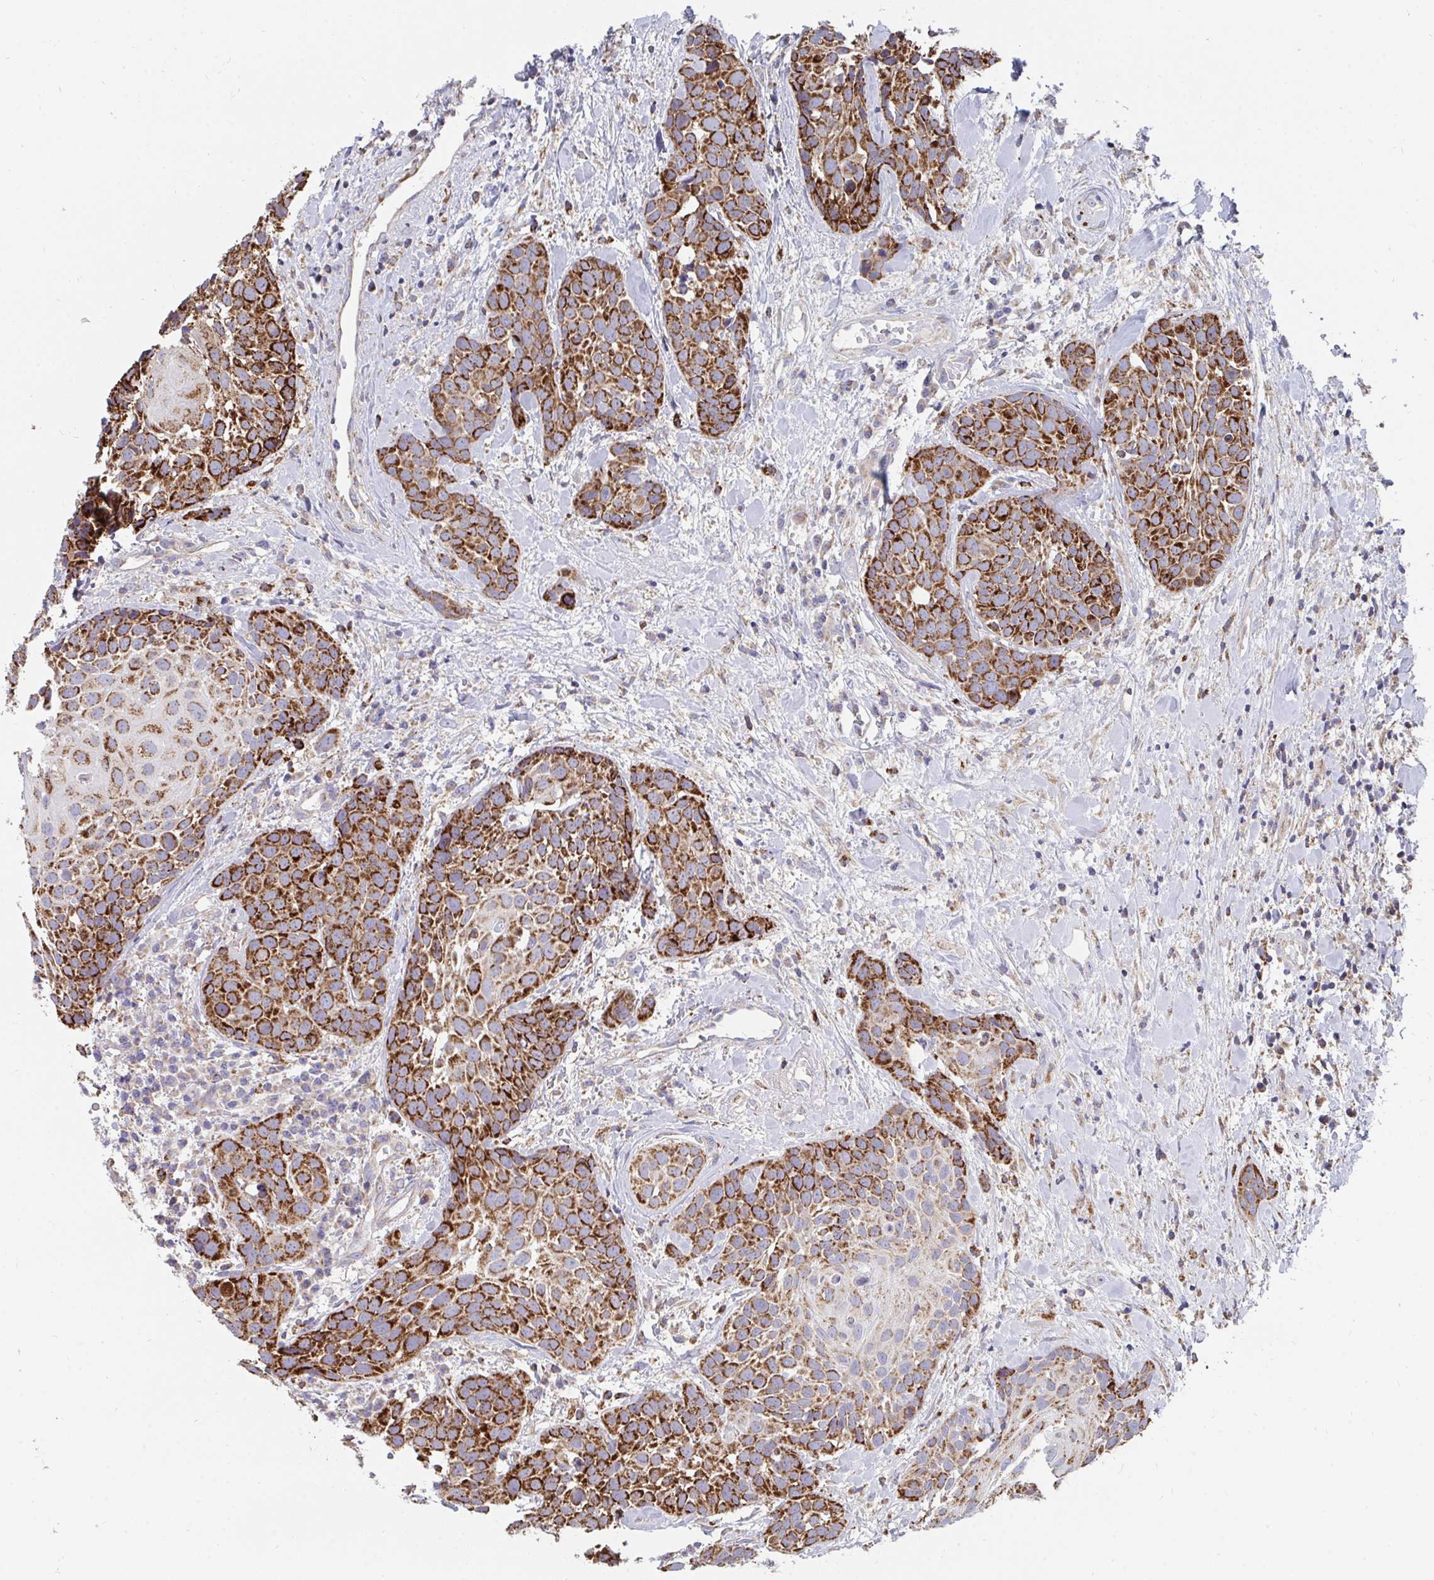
{"staining": {"intensity": "strong", "quantity": ">75%", "location": "cytoplasmic/membranous"}, "tissue": "head and neck cancer", "cell_type": "Tumor cells", "image_type": "cancer", "snomed": [{"axis": "morphology", "description": "Squamous cell carcinoma, NOS"}, {"axis": "topography", "description": "Head-Neck"}], "caption": "IHC (DAB (3,3'-diaminobenzidine)) staining of human head and neck squamous cell carcinoma reveals strong cytoplasmic/membranous protein expression in about >75% of tumor cells.", "gene": "PC", "patient": {"sex": "female", "age": 50}}